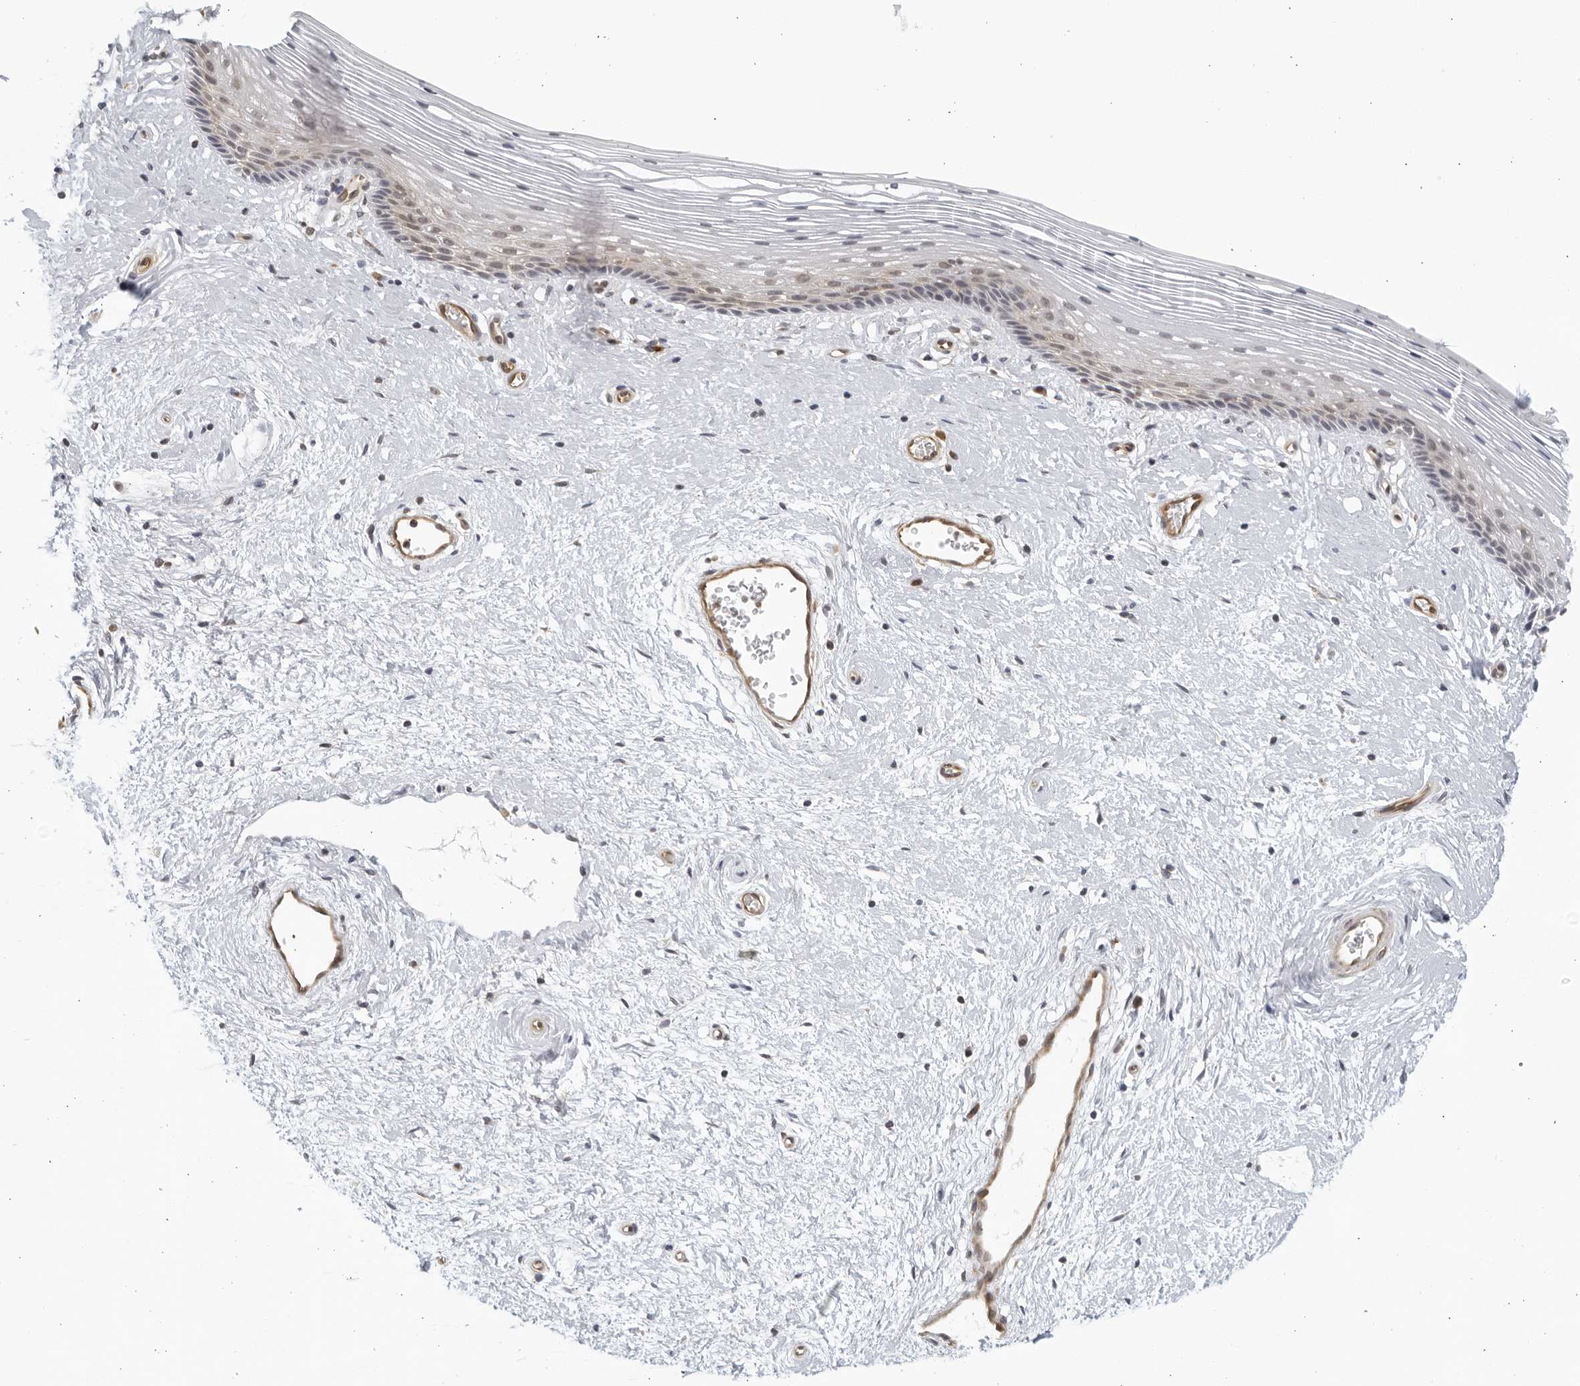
{"staining": {"intensity": "weak", "quantity": "<25%", "location": "cytoplasmic/membranous"}, "tissue": "vagina", "cell_type": "Squamous epithelial cells", "image_type": "normal", "snomed": [{"axis": "morphology", "description": "Normal tissue, NOS"}, {"axis": "topography", "description": "Vagina"}], "caption": "An immunohistochemistry micrograph of unremarkable vagina is shown. There is no staining in squamous epithelial cells of vagina. (DAB (3,3'-diaminobenzidine) immunohistochemistry (IHC), high magnification).", "gene": "SERTAD4", "patient": {"sex": "female", "age": 46}}